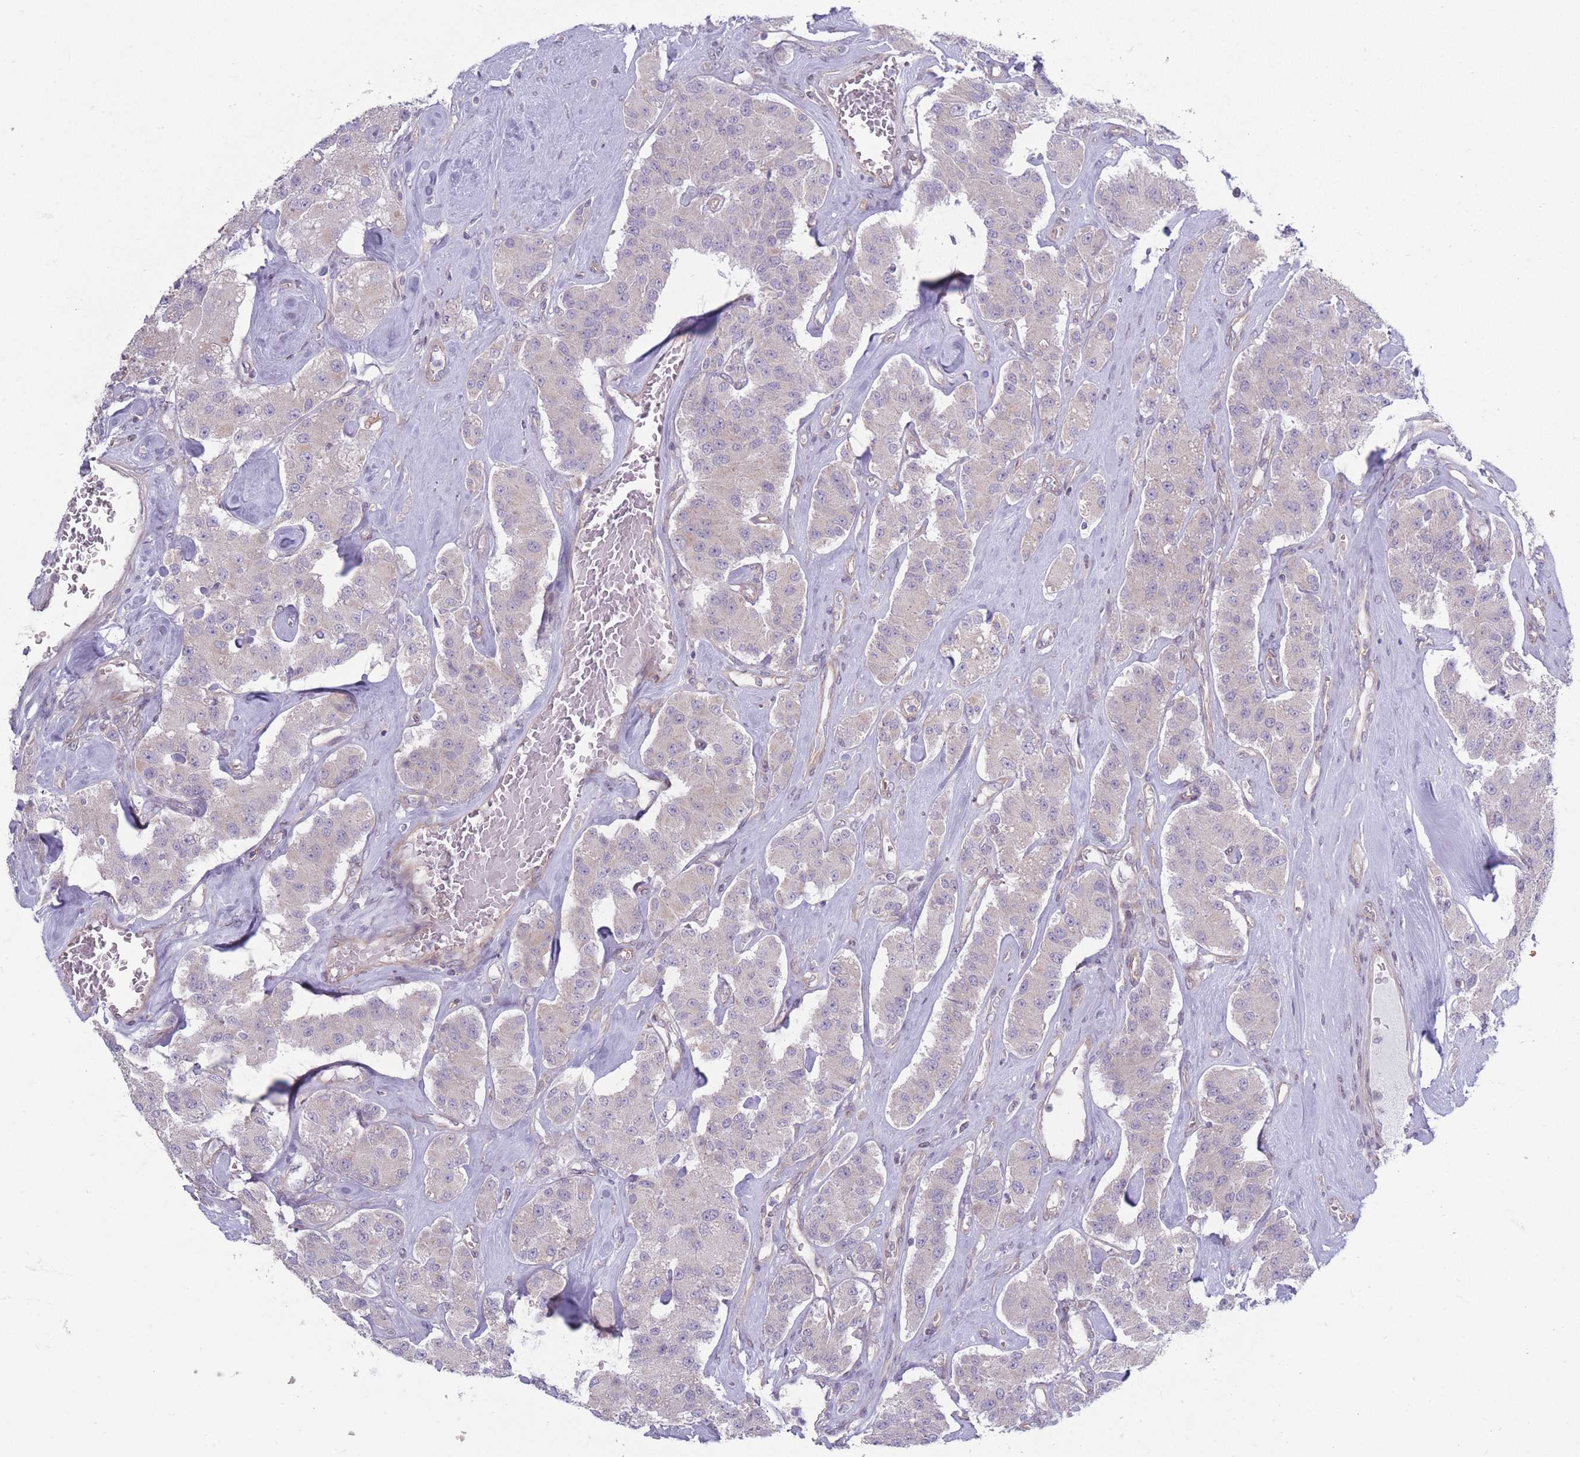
{"staining": {"intensity": "negative", "quantity": "none", "location": "none"}, "tissue": "carcinoid", "cell_type": "Tumor cells", "image_type": "cancer", "snomed": [{"axis": "morphology", "description": "Carcinoid, malignant, NOS"}, {"axis": "topography", "description": "Pancreas"}], "caption": "A high-resolution photomicrograph shows IHC staining of carcinoid, which demonstrates no significant staining in tumor cells. (DAB IHC with hematoxylin counter stain).", "gene": "VRK2", "patient": {"sex": "male", "age": 41}}